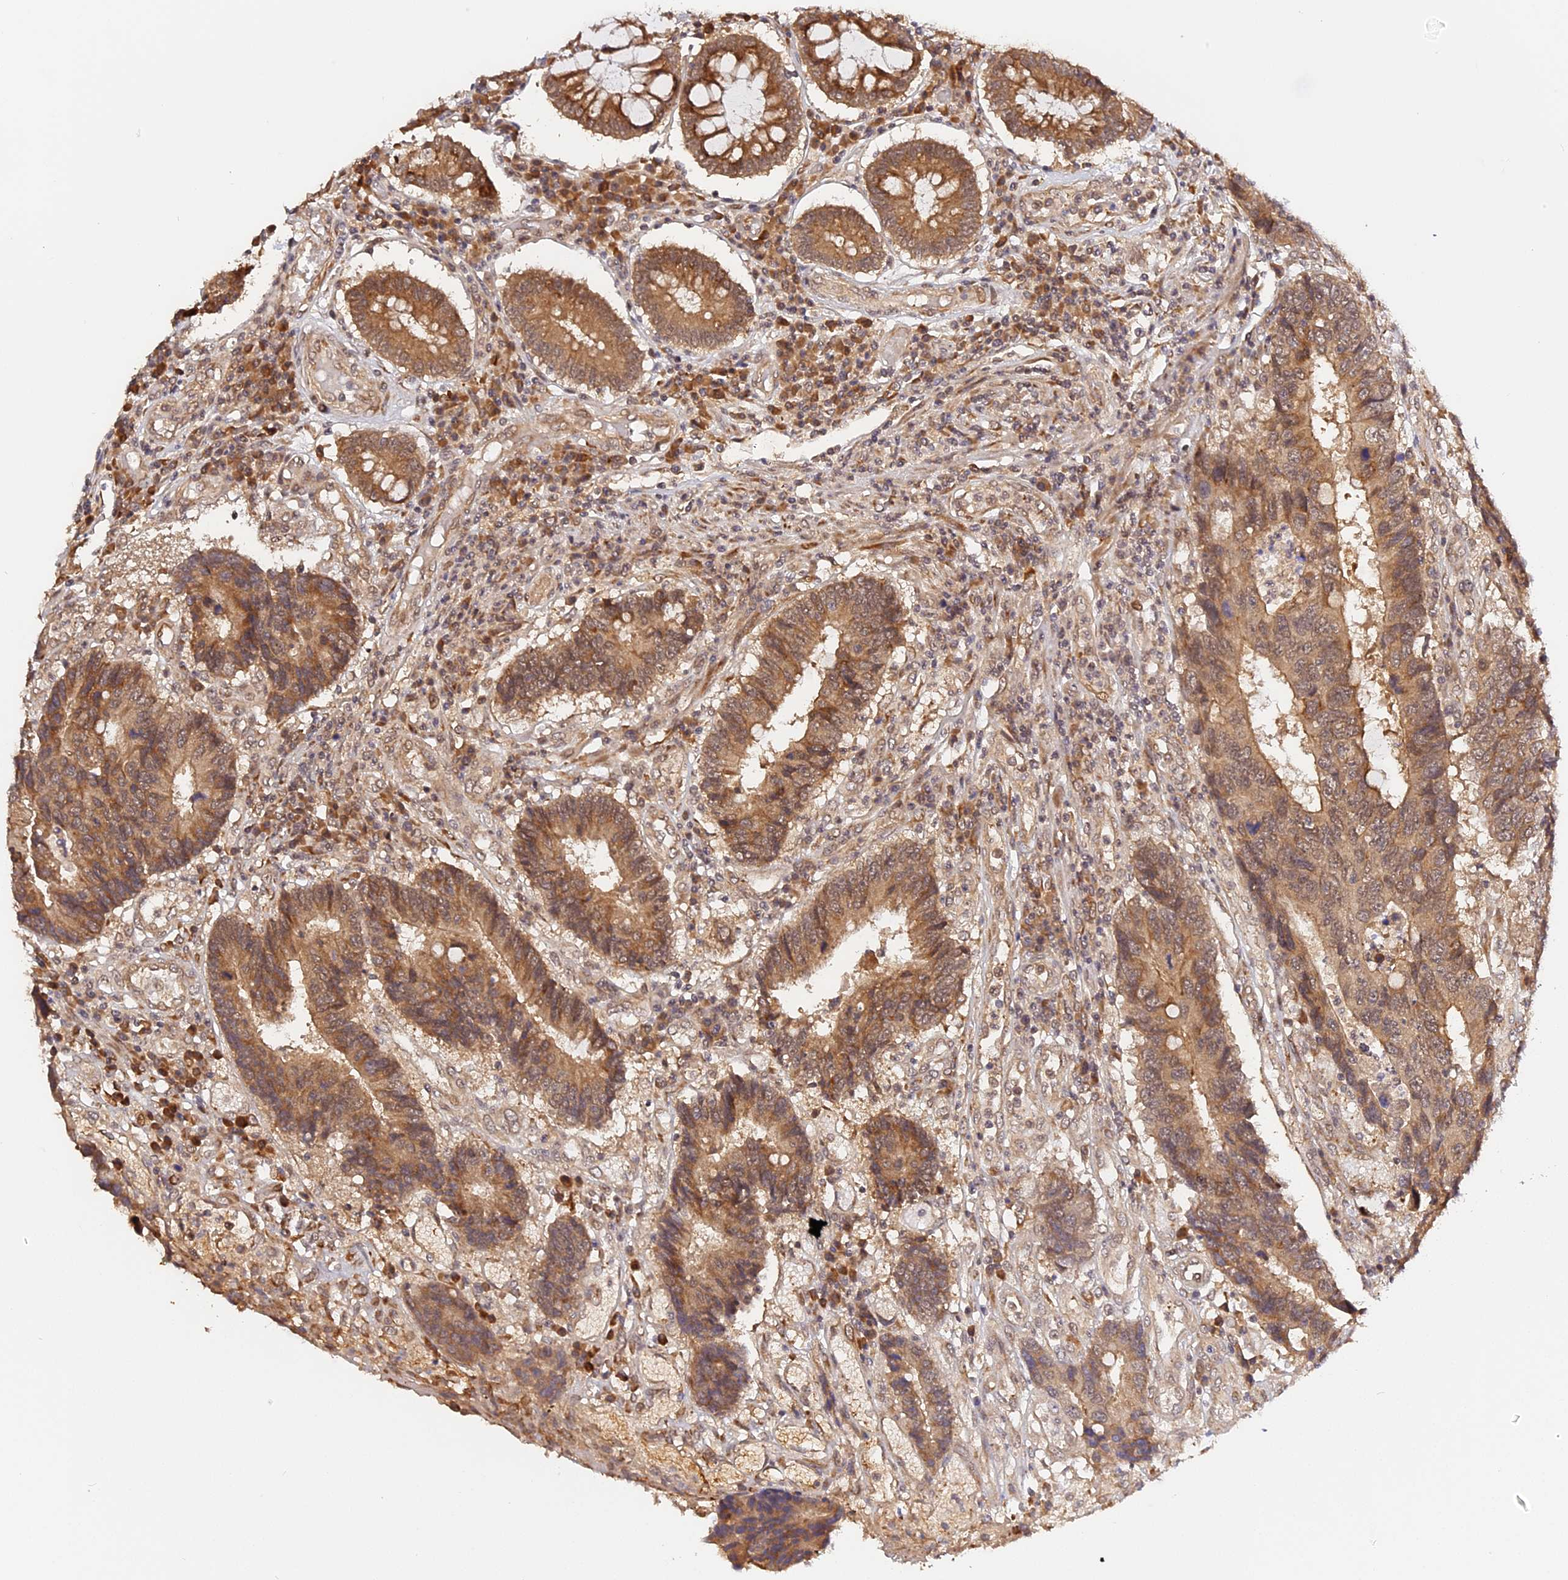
{"staining": {"intensity": "moderate", "quantity": ">75%", "location": "cytoplasmic/membranous"}, "tissue": "colorectal cancer", "cell_type": "Tumor cells", "image_type": "cancer", "snomed": [{"axis": "morphology", "description": "Adenocarcinoma, NOS"}, {"axis": "topography", "description": "Rectum"}], "caption": "High-power microscopy captured an immunohistochemistry (IHC) image of colorectal cancer (adenocarcinoma), revealing moderate cytoplasmic/membranous expression in about >75% of tumor cells. The staining was performed using DAB (3,3'-diaminobenzidine), with brown indicating positive protein expression. Nuclei are stained blue with hematoxylin.", "gene": "IMPACT", "patient": {"sex": "male", "age": 84}}